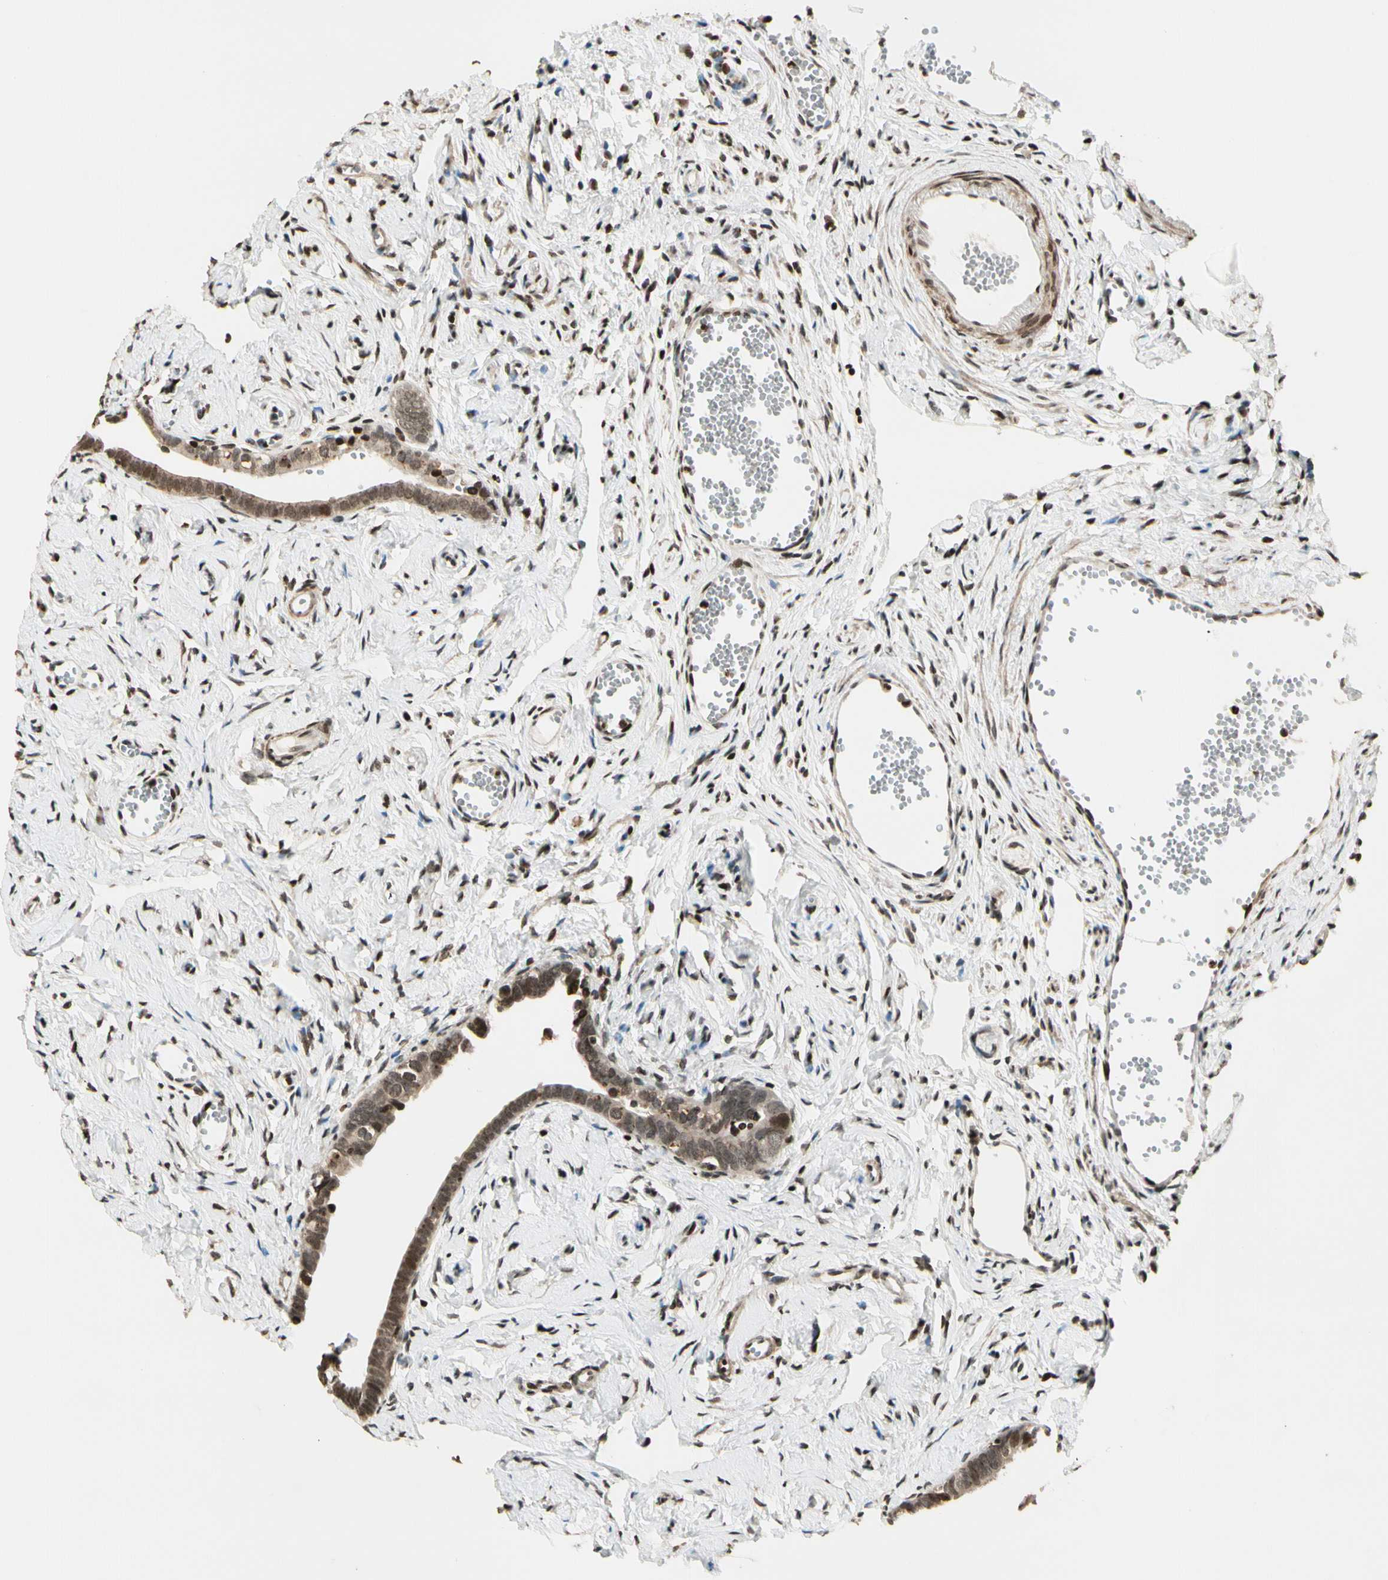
{"staining": {"intensity": "strong", "quantity": ">75%", "location": "nuclear"}, "tissue": "fallopian tube", "cell_type": "Glandular cells", "image_type": "normal", "snomed": [{"axis": "morphology", "description": "Normal tissue, NOS"}, {"axis": "topography", "description": "Fallopian tube"}], "caption": "Immunohistochemical staining of unremarkable fallopian tube displays high levels of strong nuclear staining in about >75% of glandular cells.", "gene": "TSHZ3", "patient": {"sex": "female", "age": 71}}